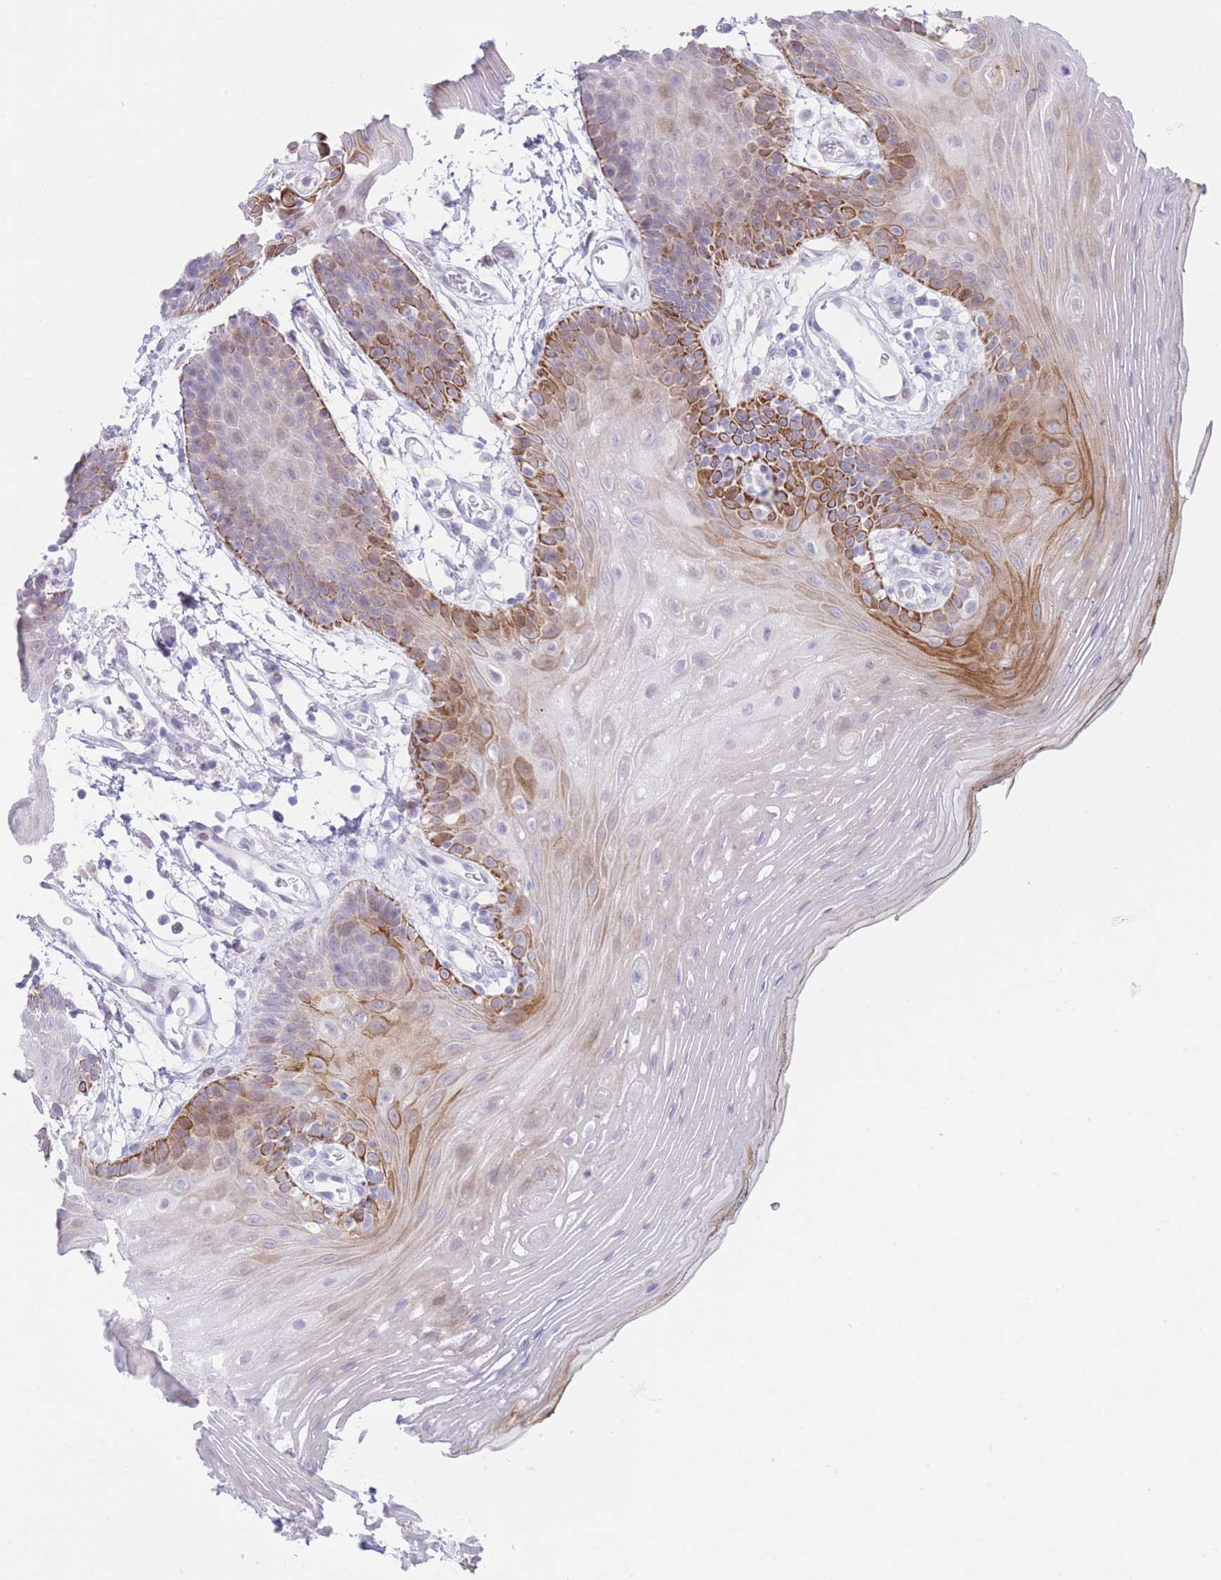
{"staining": {"intensity": "strong", "quantity": "<25%", "location": "cytoplasmic/membranous"}, "tissue": "oral mucosa", "cell_type": "Squamous epithelial cells", "image_type": "normal", "snomed": [{"axis": "morphology", "description": "Normal tissue, NOS"}, {"axis": "topography", "description": "Oral tissue"}, {"axis": "topography", "description": "Tounge, NOS"}], "caption": "A high-resolution micrograph shows IHC staining of benign oral mucosa, which exhibits strong cytoplasmic/membranous staining in about <25% of squamous epithelial cells. (DAB (3,3'-diaminobenzidine) IHC, brown staining for protein, blue staining for nuclei).", "gene": "MYDGF", "patient": {"sex": "female", "age": 81}}